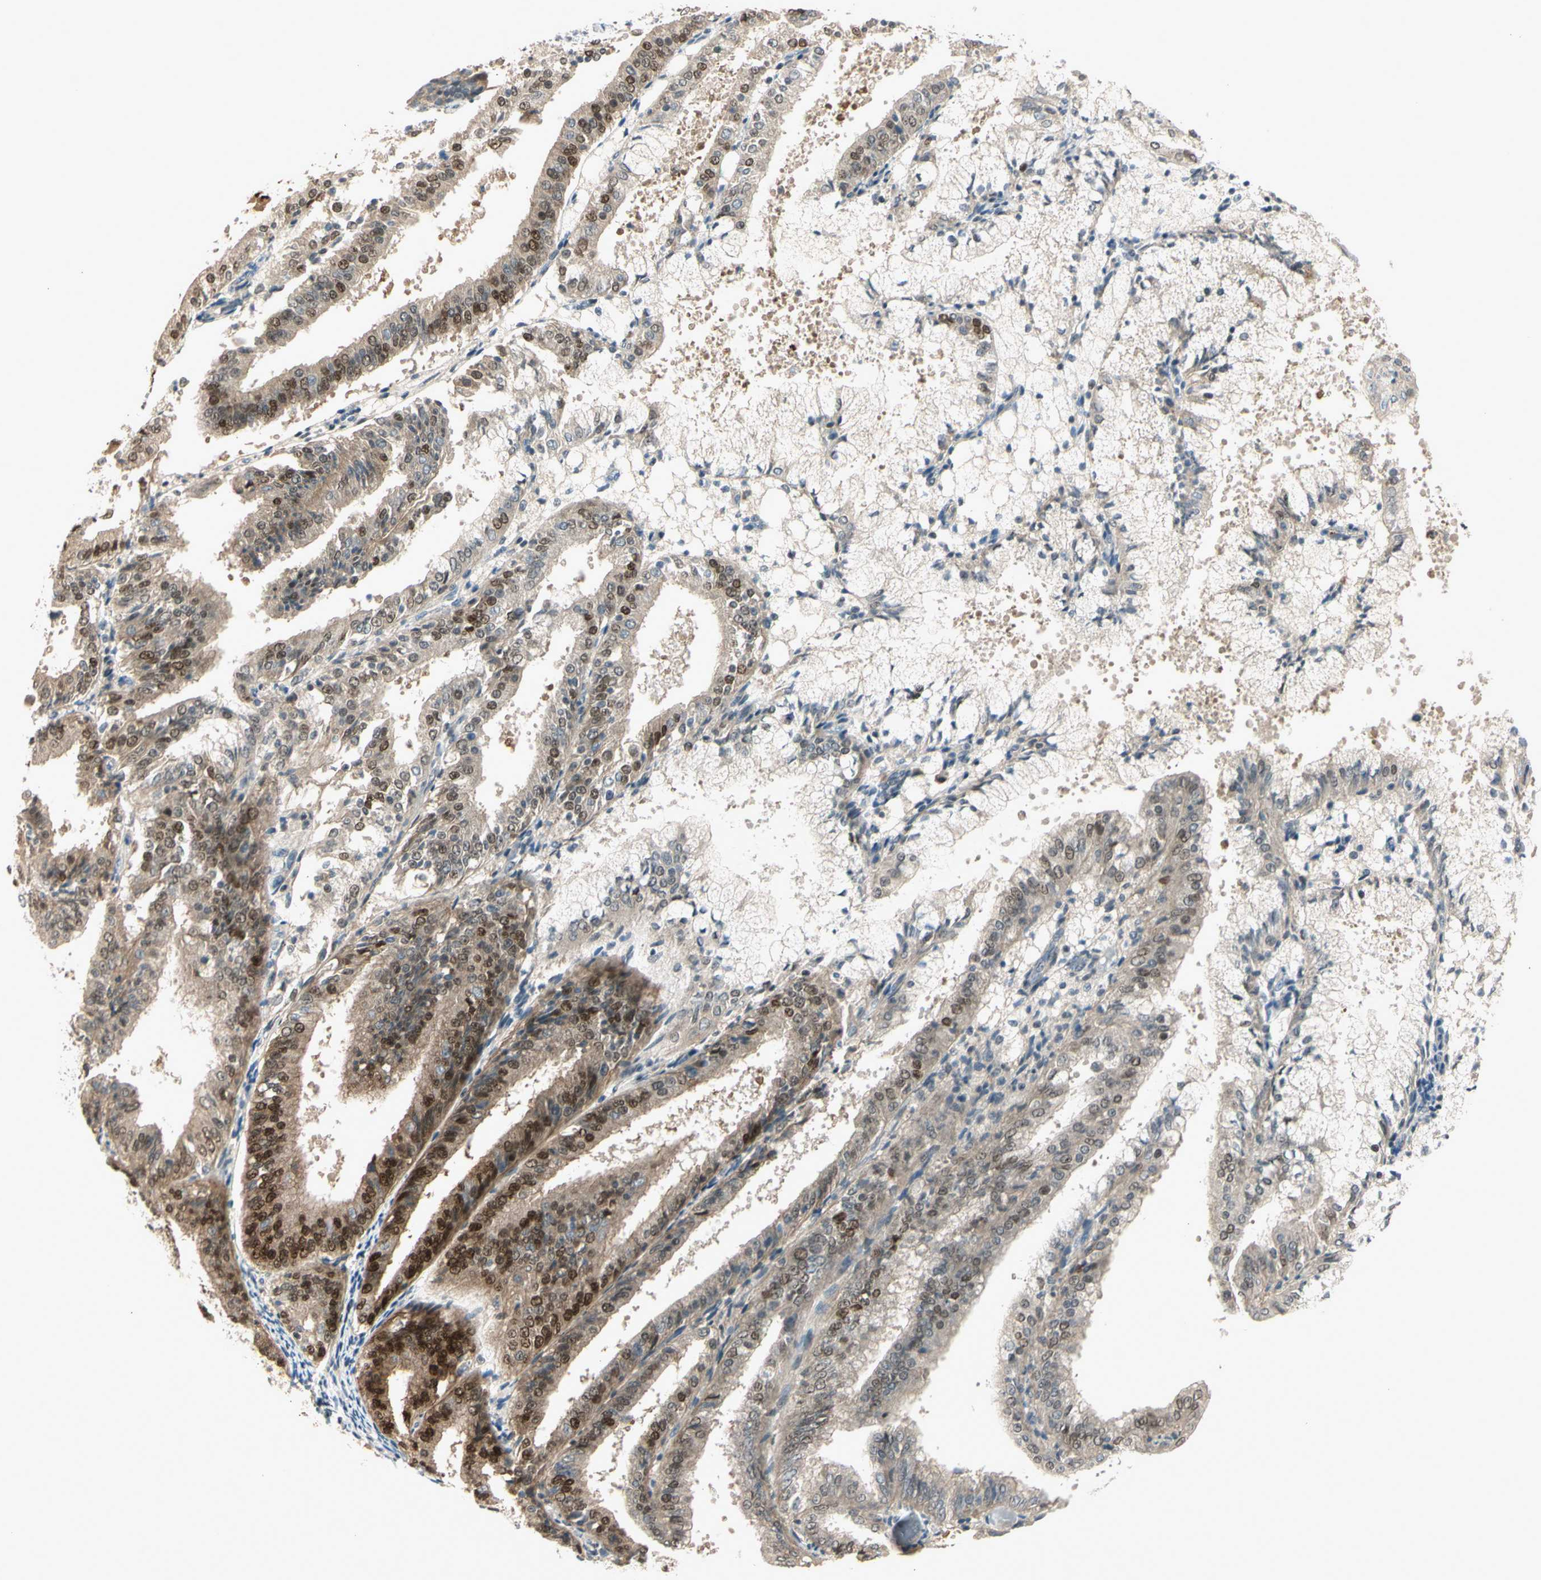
{"staining": {"intensity": "strong", "quantity": "<25%", "location": "cytoplasmic/membranous,nuclear"}, "tissue": "endometrial cancer", "cell_type": "Tumor cells", "image_type": "cancer", "snomed": [{"axis": "morphology", "description": "Adenocarcinoma, NOS"}, {"axis": "topography", "description": "Endometrium"}], "caption": "Strong cytoplasmic/membranous and nuclear positivity is present in approximately <25% of tumor cells in endometrial cancer (adenocarcinoma).", "gene": "NFYA", "patient": {"sex": "female", "age": 63}}